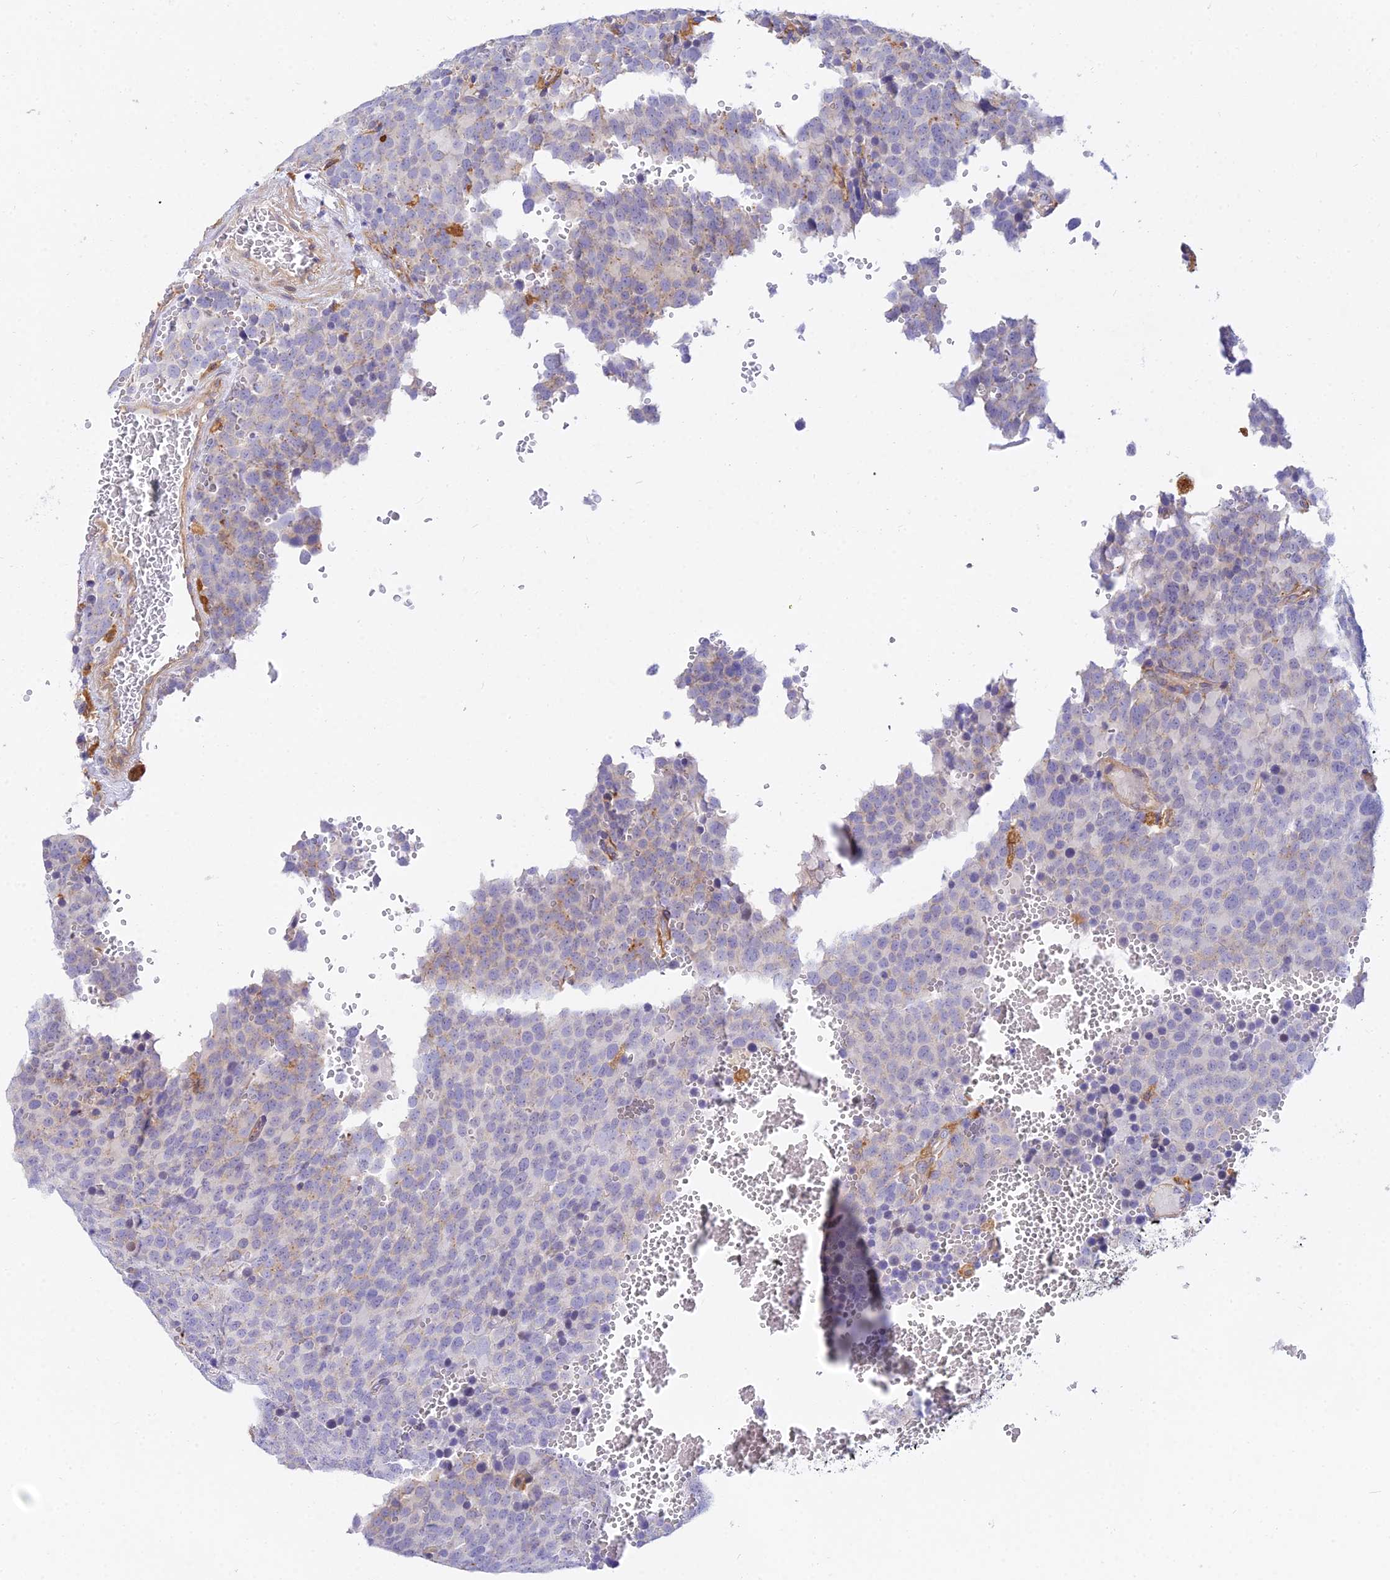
{"staining": {"intensity": "negative", "quantity": "none", "location": "none"}, "tissue": "testis cancer", "cell_type": "Tumor cells", "image_type": "cancer", "snomed": [{"axis": "morphology", "description": "Seminoma, NOS"}, {"axis": "topography", "description": "Testis"}], "caption": "Immunohistochemistry micrograph of human testis seminoma stained for a protein (brown), which exhibits no expression in tumor cells. Brightfield microscopy of immunohistochemistry stained with DAB (brown) and hematoxylin (blue), captured at high magnification.", "gene": "ARL8B", "patient": {"sex": "male", "age": 71}}